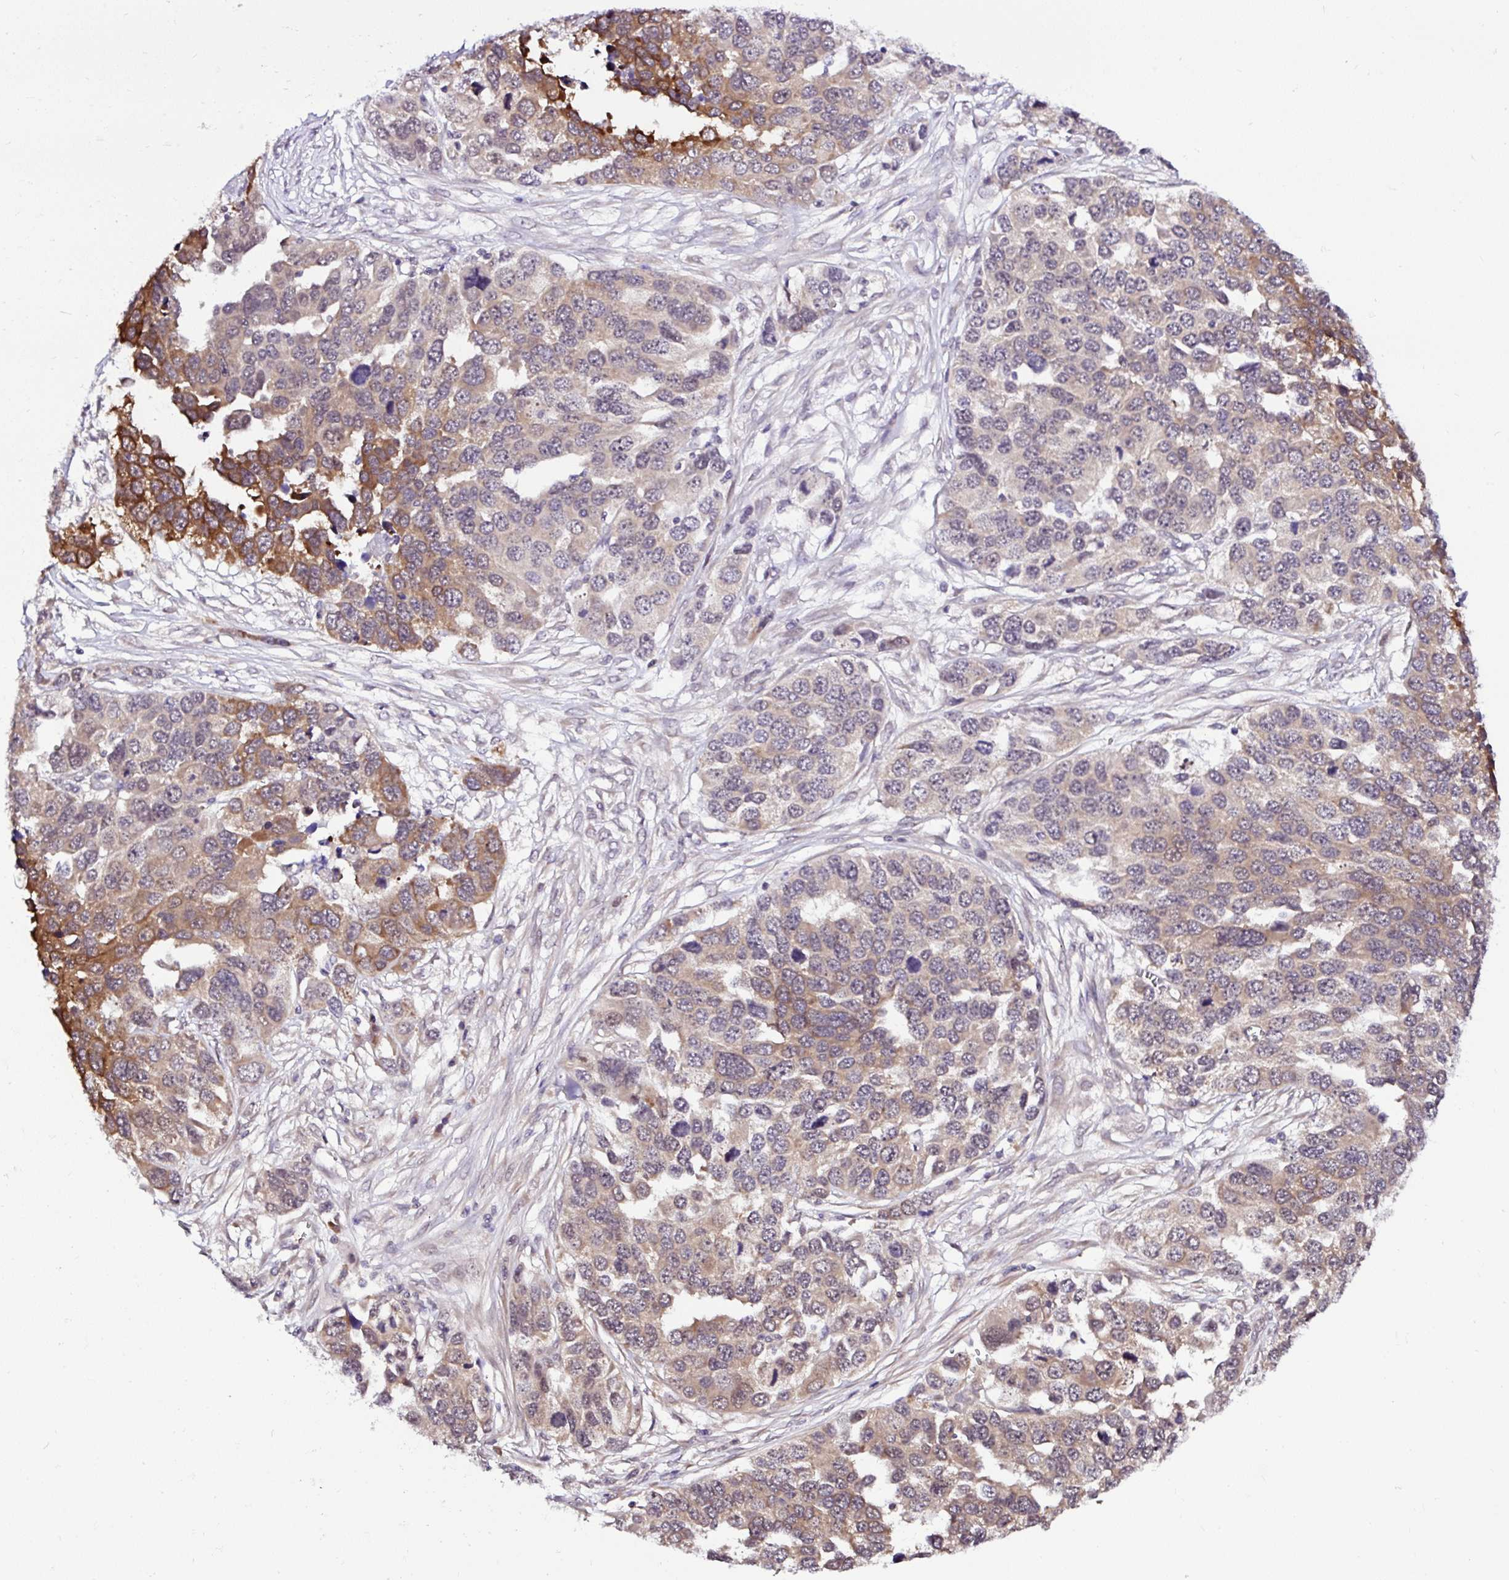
{"staining": {"intensity": "strong", "quantity": "25%-75%", "location": "cytoplasmic/membranous"}, "tissue": "ovarian cancer", "cell_type": "Tumor cells", "image_type": "cancer", "snomed": [{"axis": "morphology", "description": "Cystadenocarcinoma, serous, NOS"}, {"axis": "topography", "description": "Ovary"}], "caption": "Brown immunohistochemical staining in ovarian cancer demonstrates strong cytoplasmic/membranous staining in about 25%-75% of tumor cells.", "gene": "PIN4", "patient": {"sex": "female", "age": 76}}